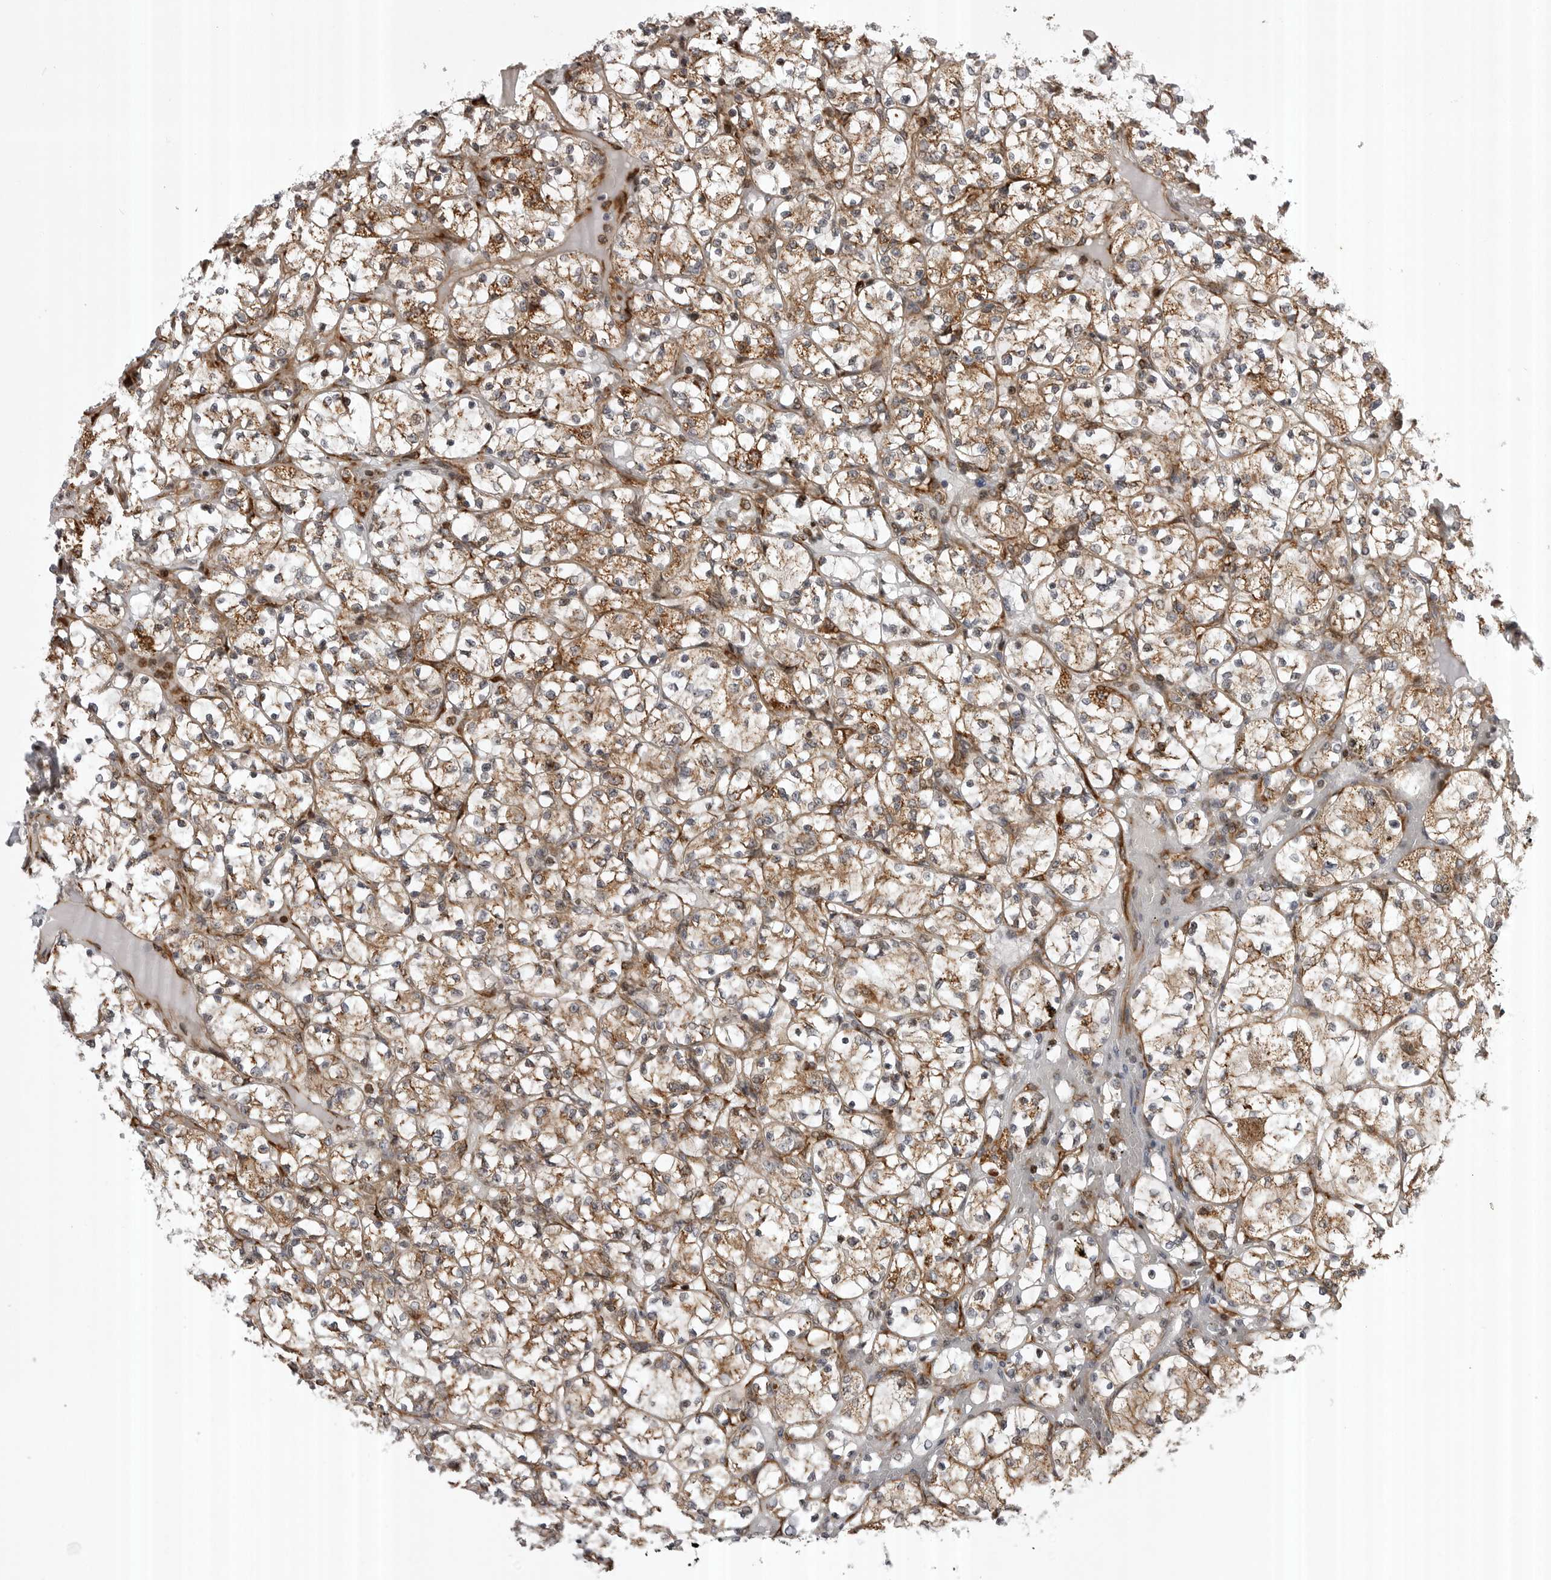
{"staining": {"intensity": "moderate", "quantity": "25%-75%", "location": "cytoplasmic/membranous"}, "tissue": "renal cancer", "cell_type": "Tumor cells", "image_type": "cancer", "snomed": [{"axis": "morphology", "description": "Adenocarcinoma, NOS"}, {"axis": "topography", "description": "Kidney"}], "caption": "Moderate cytoplasmic/membranous positivity is appreciated in about 25%-75% of tumor cells in renal cancer (adenocarcinoma).", "gene": "ABL1", "patient": {"sex": "female", "age": 69}}